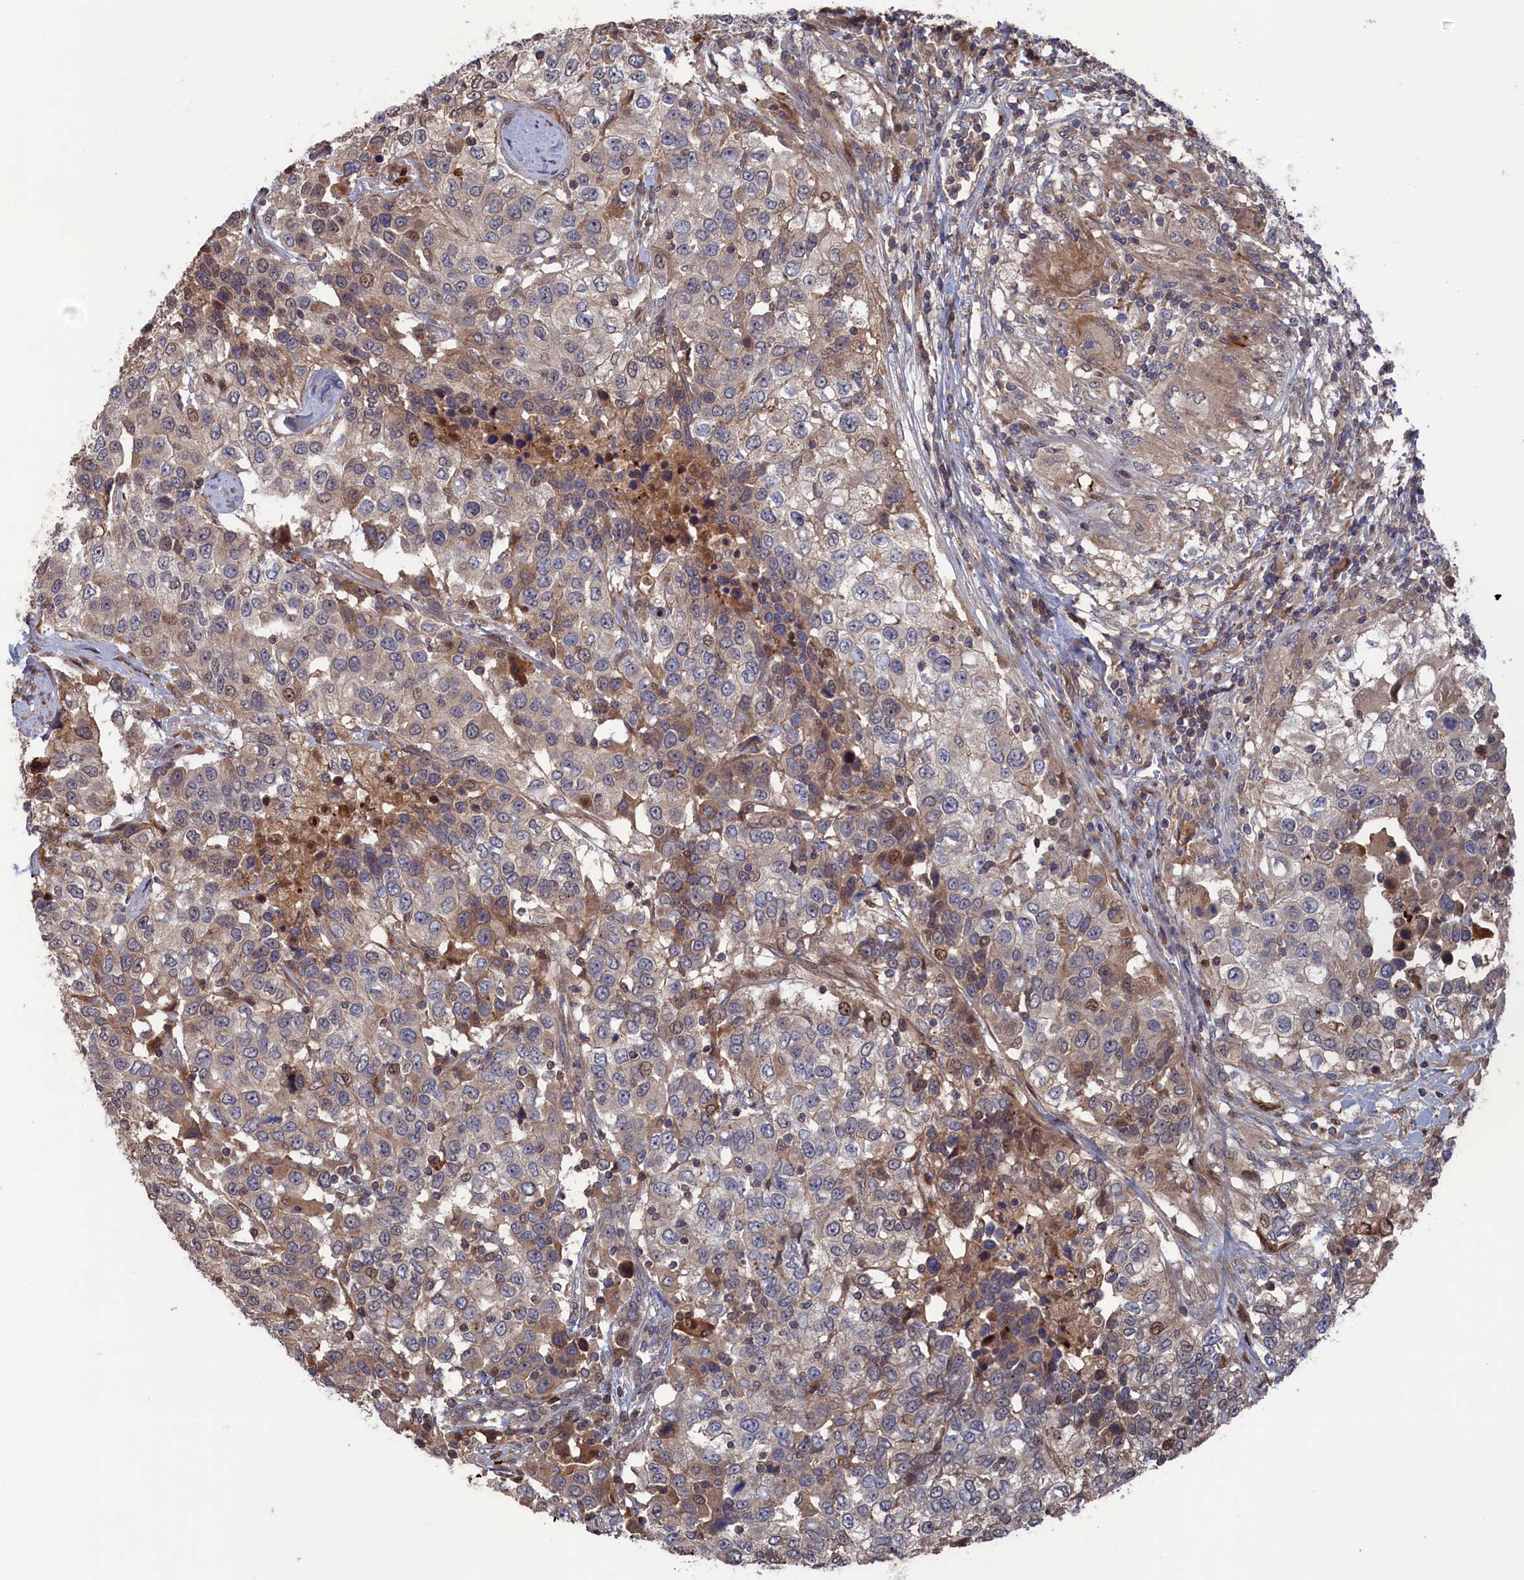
{"staining": {"intensity": "moderate", "quantity": "<25%", "location": "cytoplasmic/membranous"}, "tissue": "urothelial cancer", "cell_type": "Tumor cells", "image_type": "cancer", "snomed": [{"axis": "morphology", "description": "Urothelial carcinoma, High grade"}, {"axis": "topography", "description": "Urinary bladder"}], "caption": "Urothelial carcinoma (high-grade) stained with DAB immunohistochemistry (IHC) demonstrates low levels of moderate cytoplasmic/membranous staining in about <25% of tumor cells.", "gene": "PLA2G15", "patient": {"sex": "female", "age": 80}}